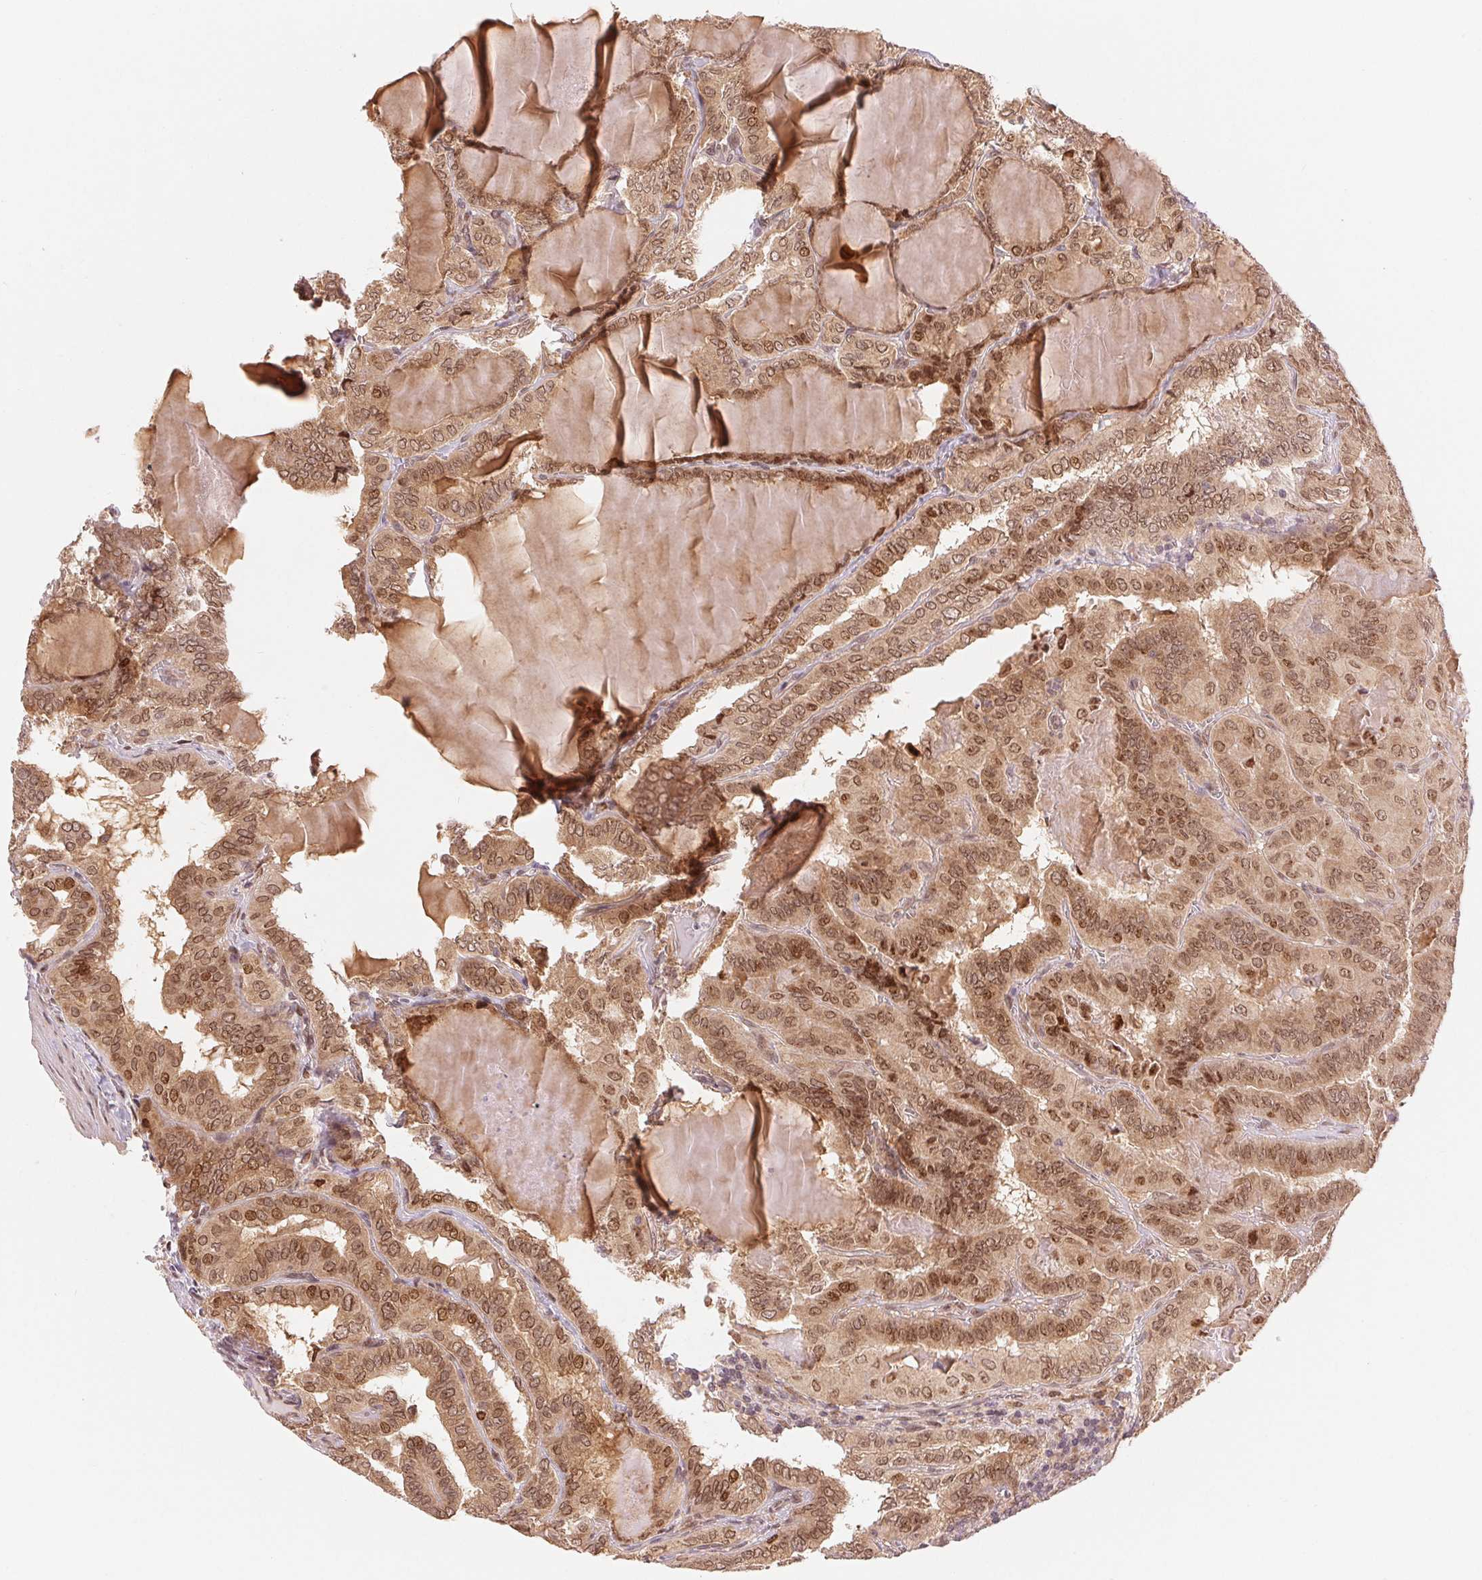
{"staining": {"intensity": "moderate", "quantity": ">75%", "location": "cytoplasmic/membranous,nuclear"}, "tissue": "thyroid cancer", "cell_type": "Tumor cells", "image_type": "cancer", "snomed": [{"axis": "morphology", "description": "Papillary adenocarcinoma, NOS"}, {"axis": "topography", "description": "Thyroid gland"}], "caption": "Protein staining reveals moderate cytoplasmic/membranous and nuclear expression in approximately >75% of tumor cells in thyroid cancer.", "gene": "ERI3", "patient": {"sex": "female", "age": 46}}